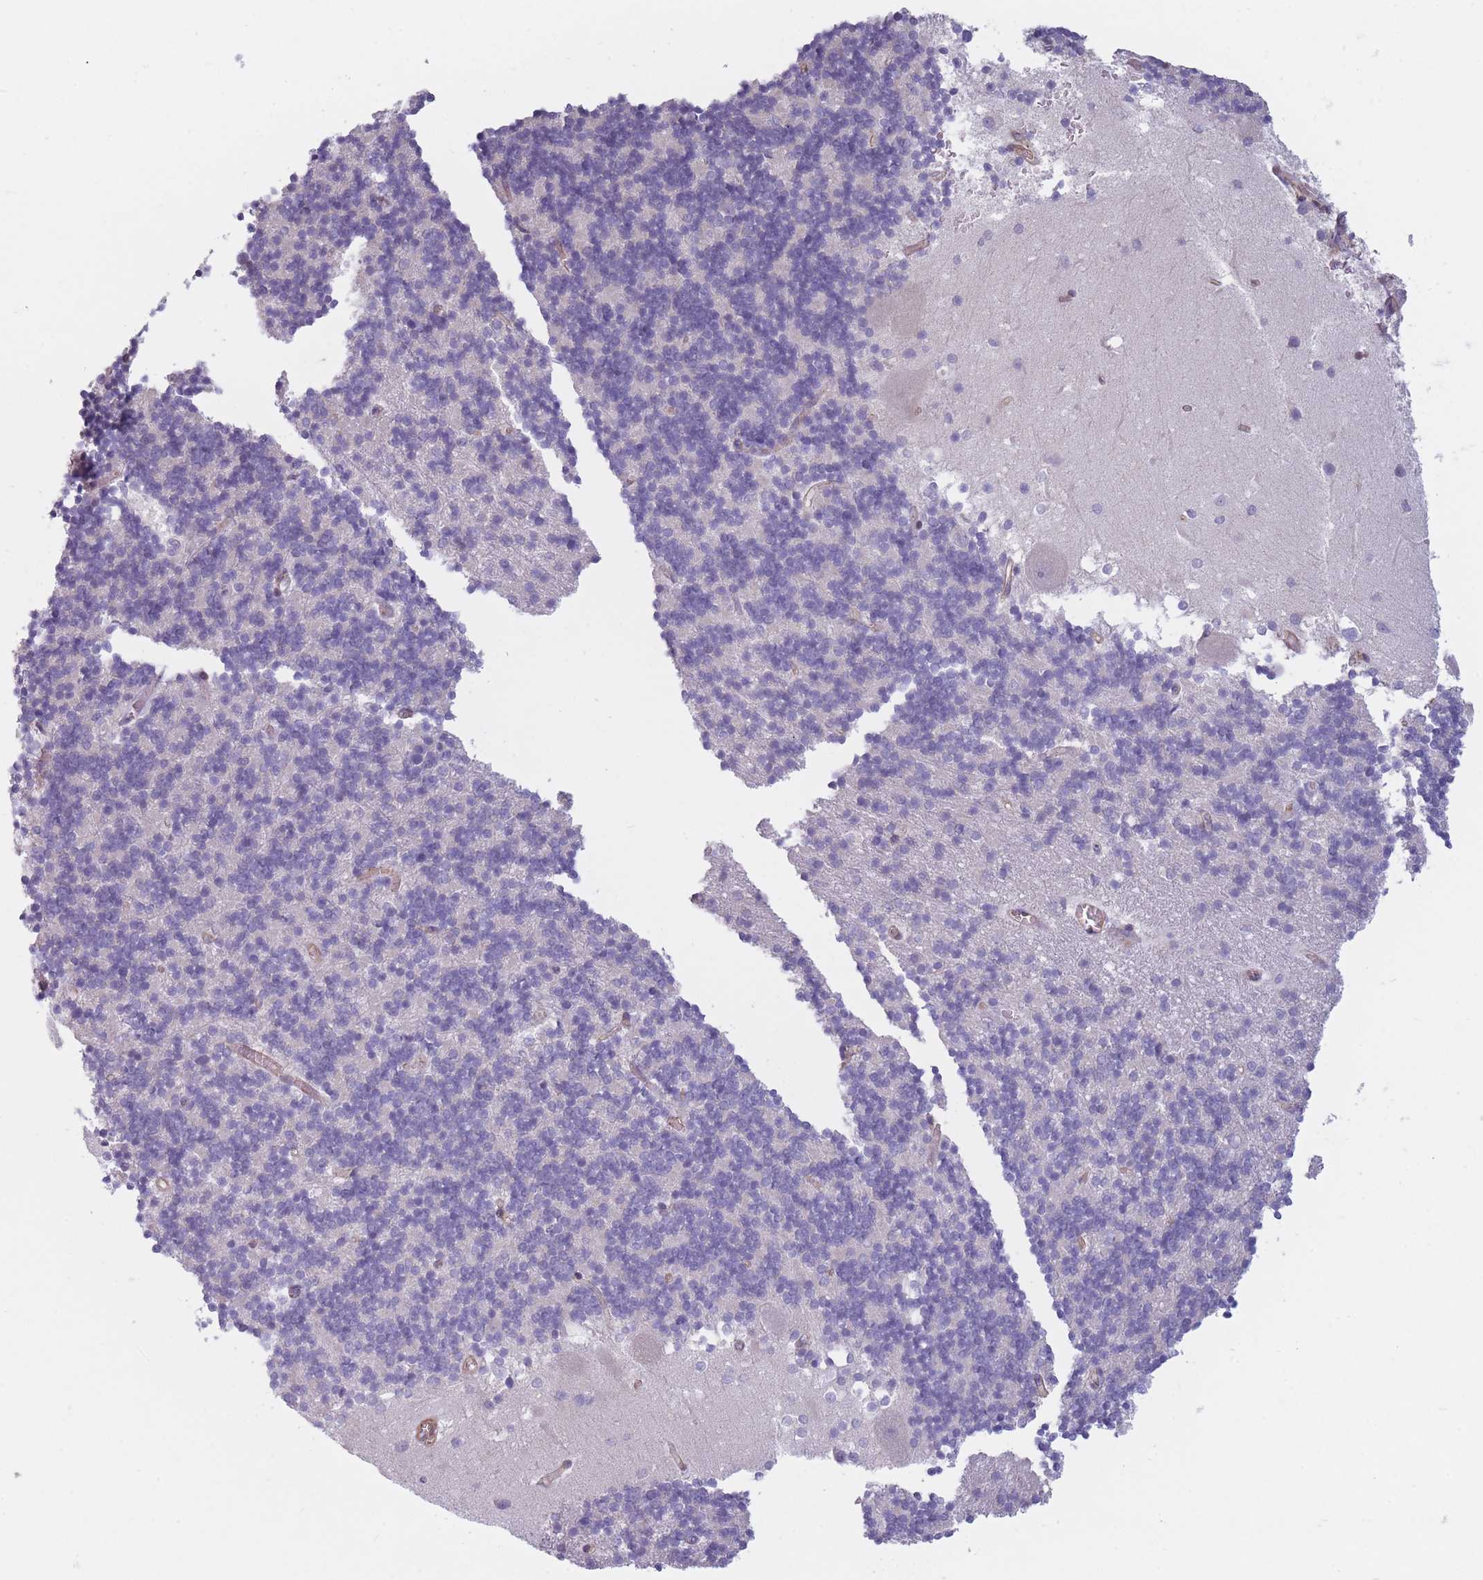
{"staining": {"intensity": "negative", "quantity": "none", "location": "none"}, "tissue": "cerebellum", "cell_type": "Cells in granular layer", "image_type": "normal", "snomed": [{"axis": "morphology", "description": "Normal tissue, NOS"}, {"axis": "topography", "description": "Cerebellum"}], "caption": "Immunohistochemical staining of normal cerebellum displays no significant staining in cells in granular layer.", "gene": "SLC7A6", "patient": {"sex": "male", "age": 54}}